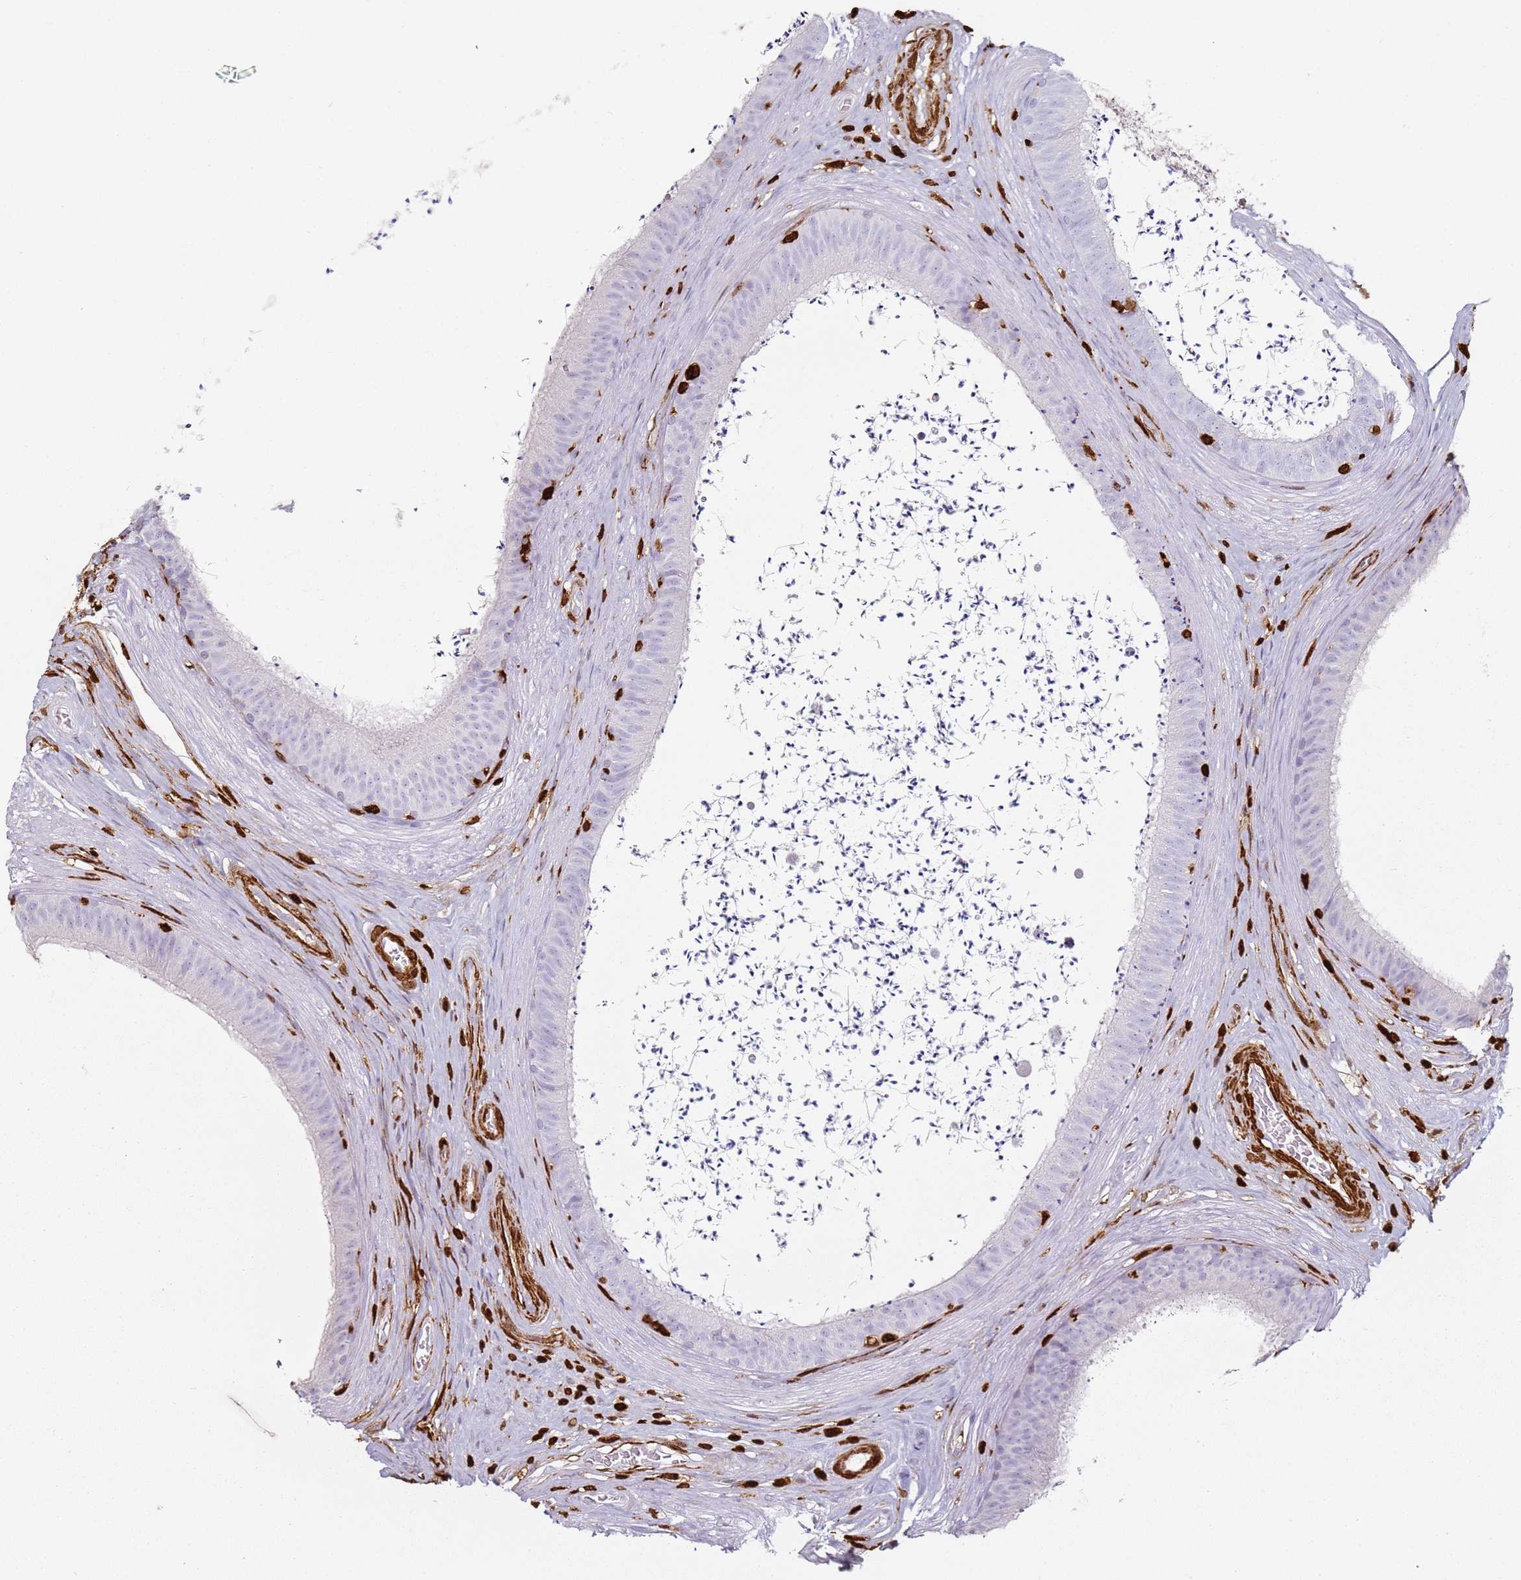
{"staining": {"intensity": "negative", "quantity": "none", "location": "none"}, "tissue": "epididymis", "cell_type": "Glandular cells", "image_type": "normal", "snomed": [{"axis": "morphology", "description": "Normal tissue, NOS"}, {"axis": "topography", "description": "Testis"}, {"axis": "topography", "description": "Epididymis"}], "caption": "DAB immunohistochemical staining of normal human epididymis reveals no significant positivity in glandular cells. (Brightfield microscopy of DAB IHC at high magnification).", "gene": "S100A4", "patient": {"sex": "male", "age": 41}}